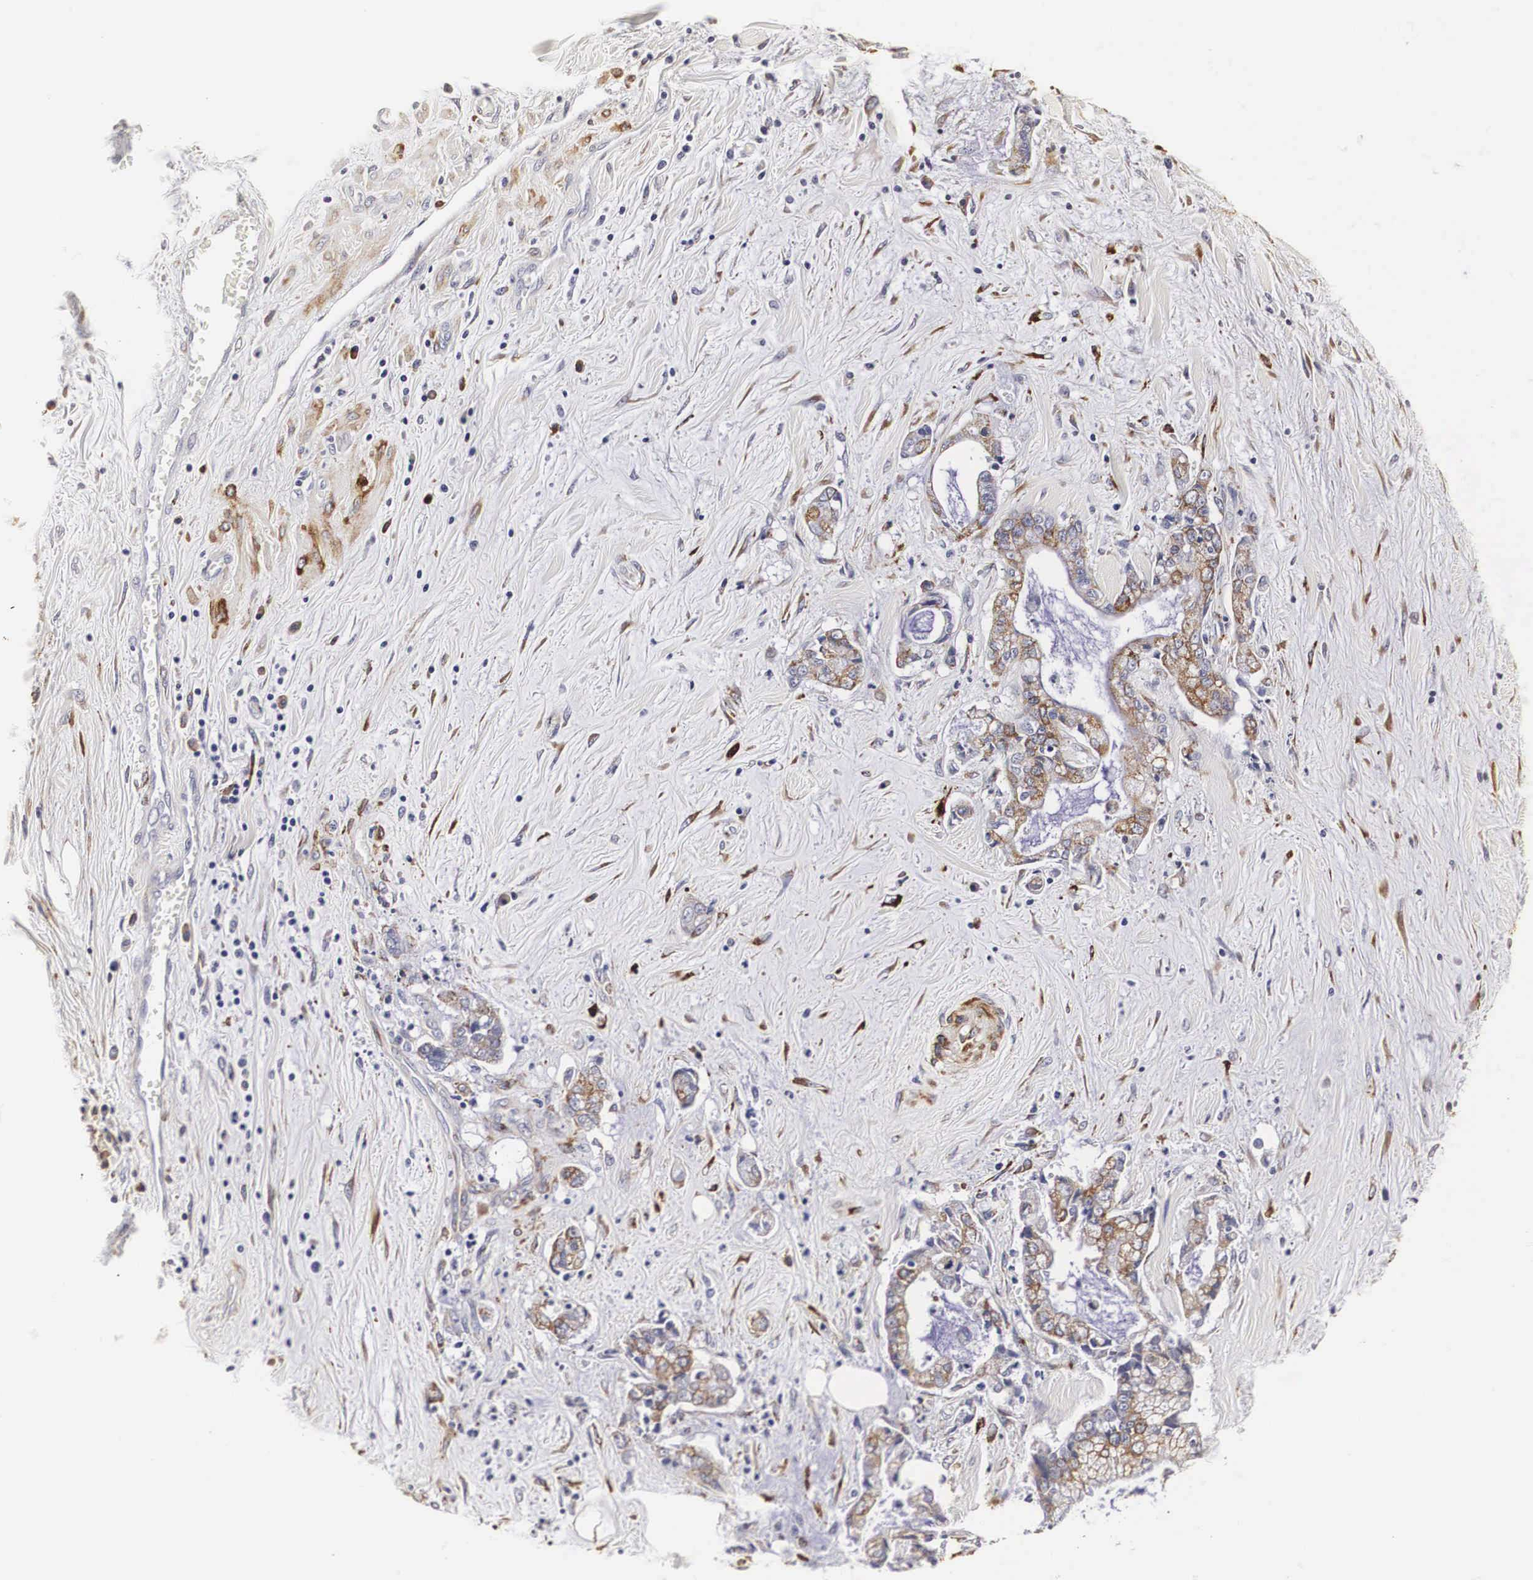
{"staining": {"intensity": "moderate", "quantity": ">75%", "location": "cytoplasmic/membranous"}, "tissue": "liver cancer", "cell_type": "Tumor cells", "image_type": "cancer", "snomed": [{"axis": "morphology", "description": "Cholangiocarcinoma"}, {"axis": "topography", "description": "Liver"}], "caption": "Immunohistochemistry staining of liver cancer (cholangiocarcinoma), which reveals medium levels of moderate cytoplasmic/membranous positivity in approximately >75% of tumor cells indicating moderate cytoplasmic/membranous protein expression. The staining was performed using DAB (3,3'-diaminobenzidine) (brown) for protein detection and nuclei were counterstained in hematoxylin (blue).", "gene": "CKAP4", "patient": {"sex": "male", "age": 57}}